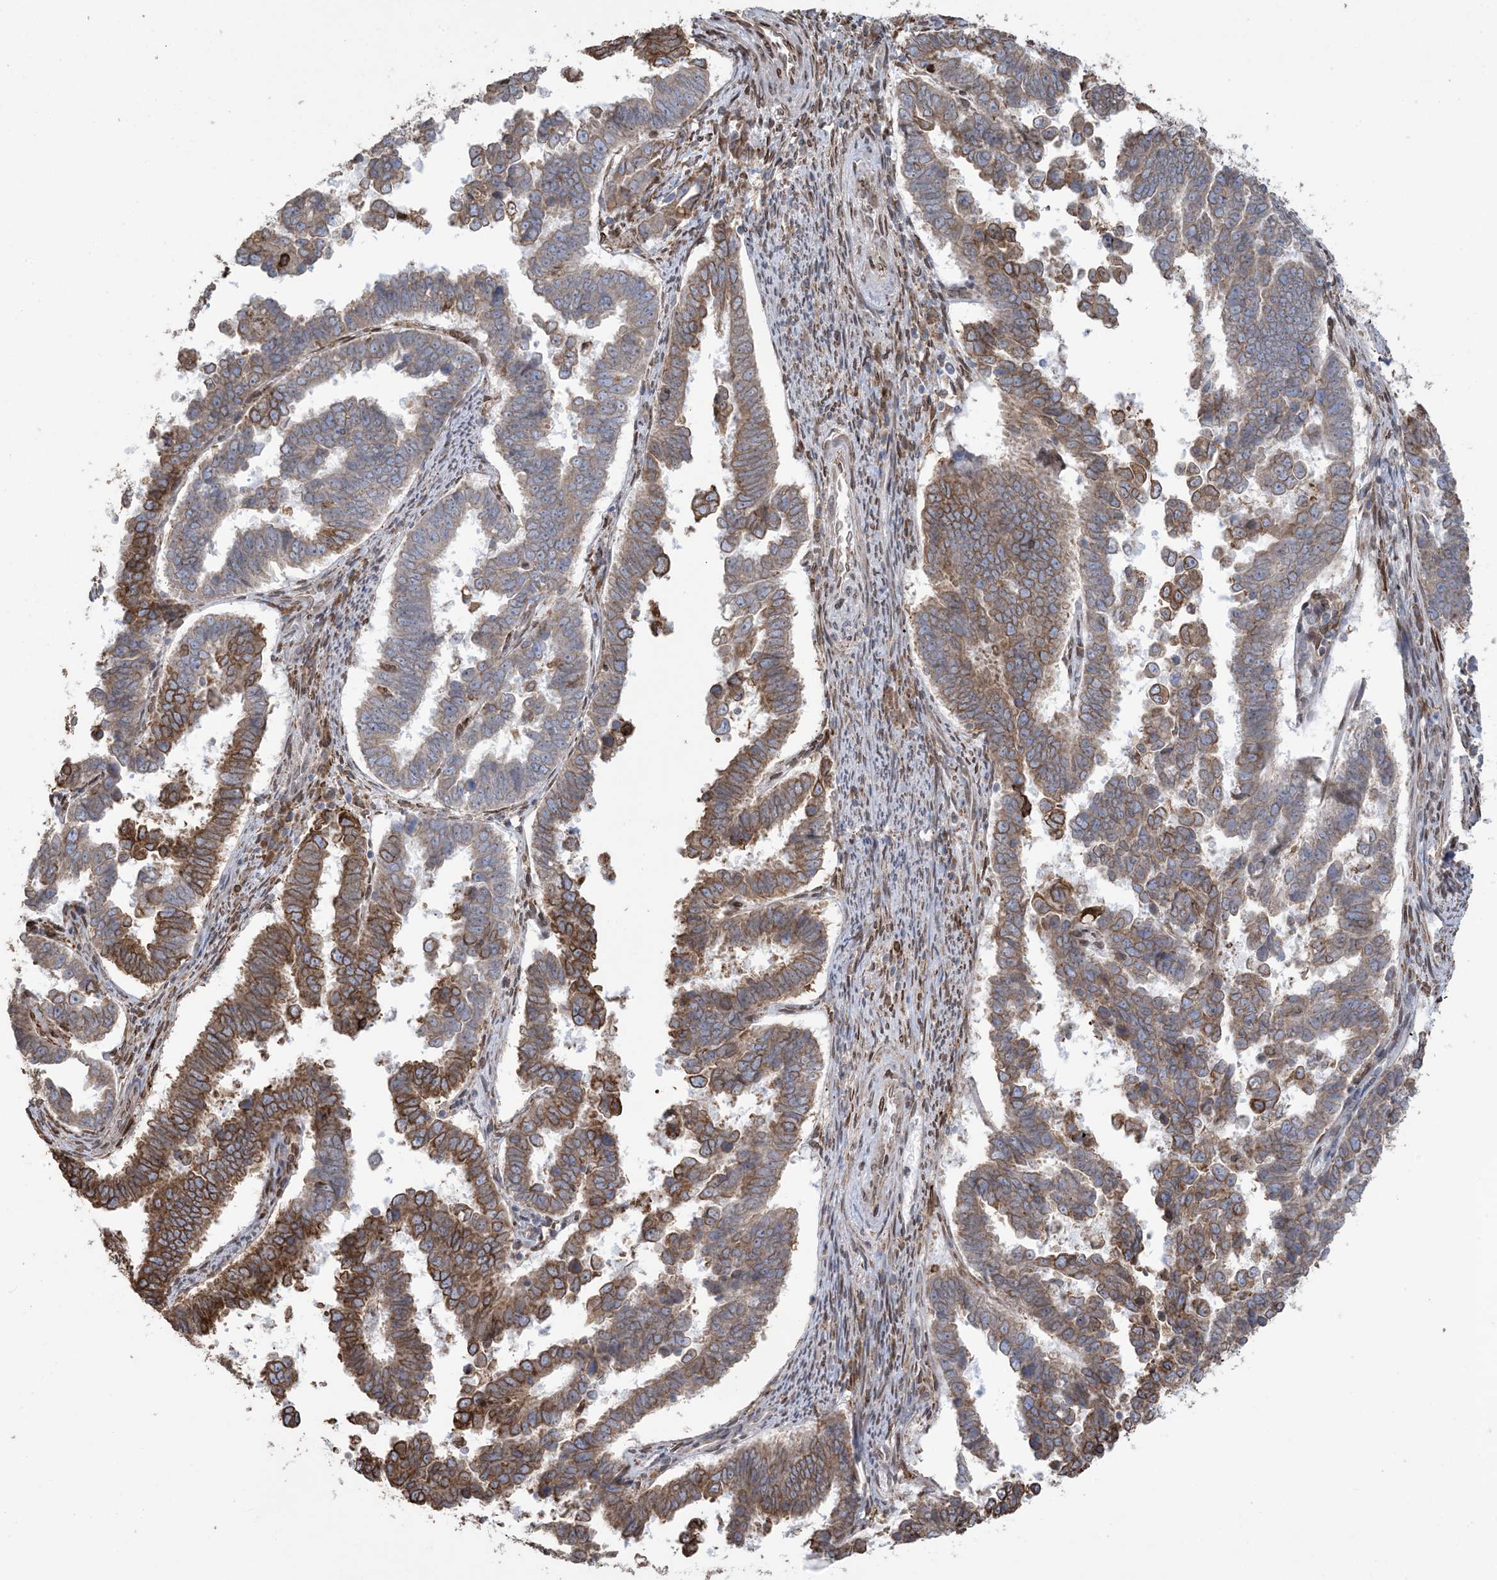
{"staining": {"intensity": "strong", "quantity": "25%-75%", "location": "cytoplasmic/membranous"}, "tissue": "endometrial cancer", "cell_type": "Tumor cells", "image_type": "cancer", "snomed": [{"axis": "morphology", "description": "Adenocarcinoma, NOS"}, {"axis": "topography", "description": "Endometrium"}], "caption": "This micrograph exhibits IHC staining of human adenocarcinoma (endometrial), with high strong cytoplasmic/membranous staining in about 25%-75% of tumor cells.", "gene": "SHANK1", "patient": {"sex": "female", "age": 75}}